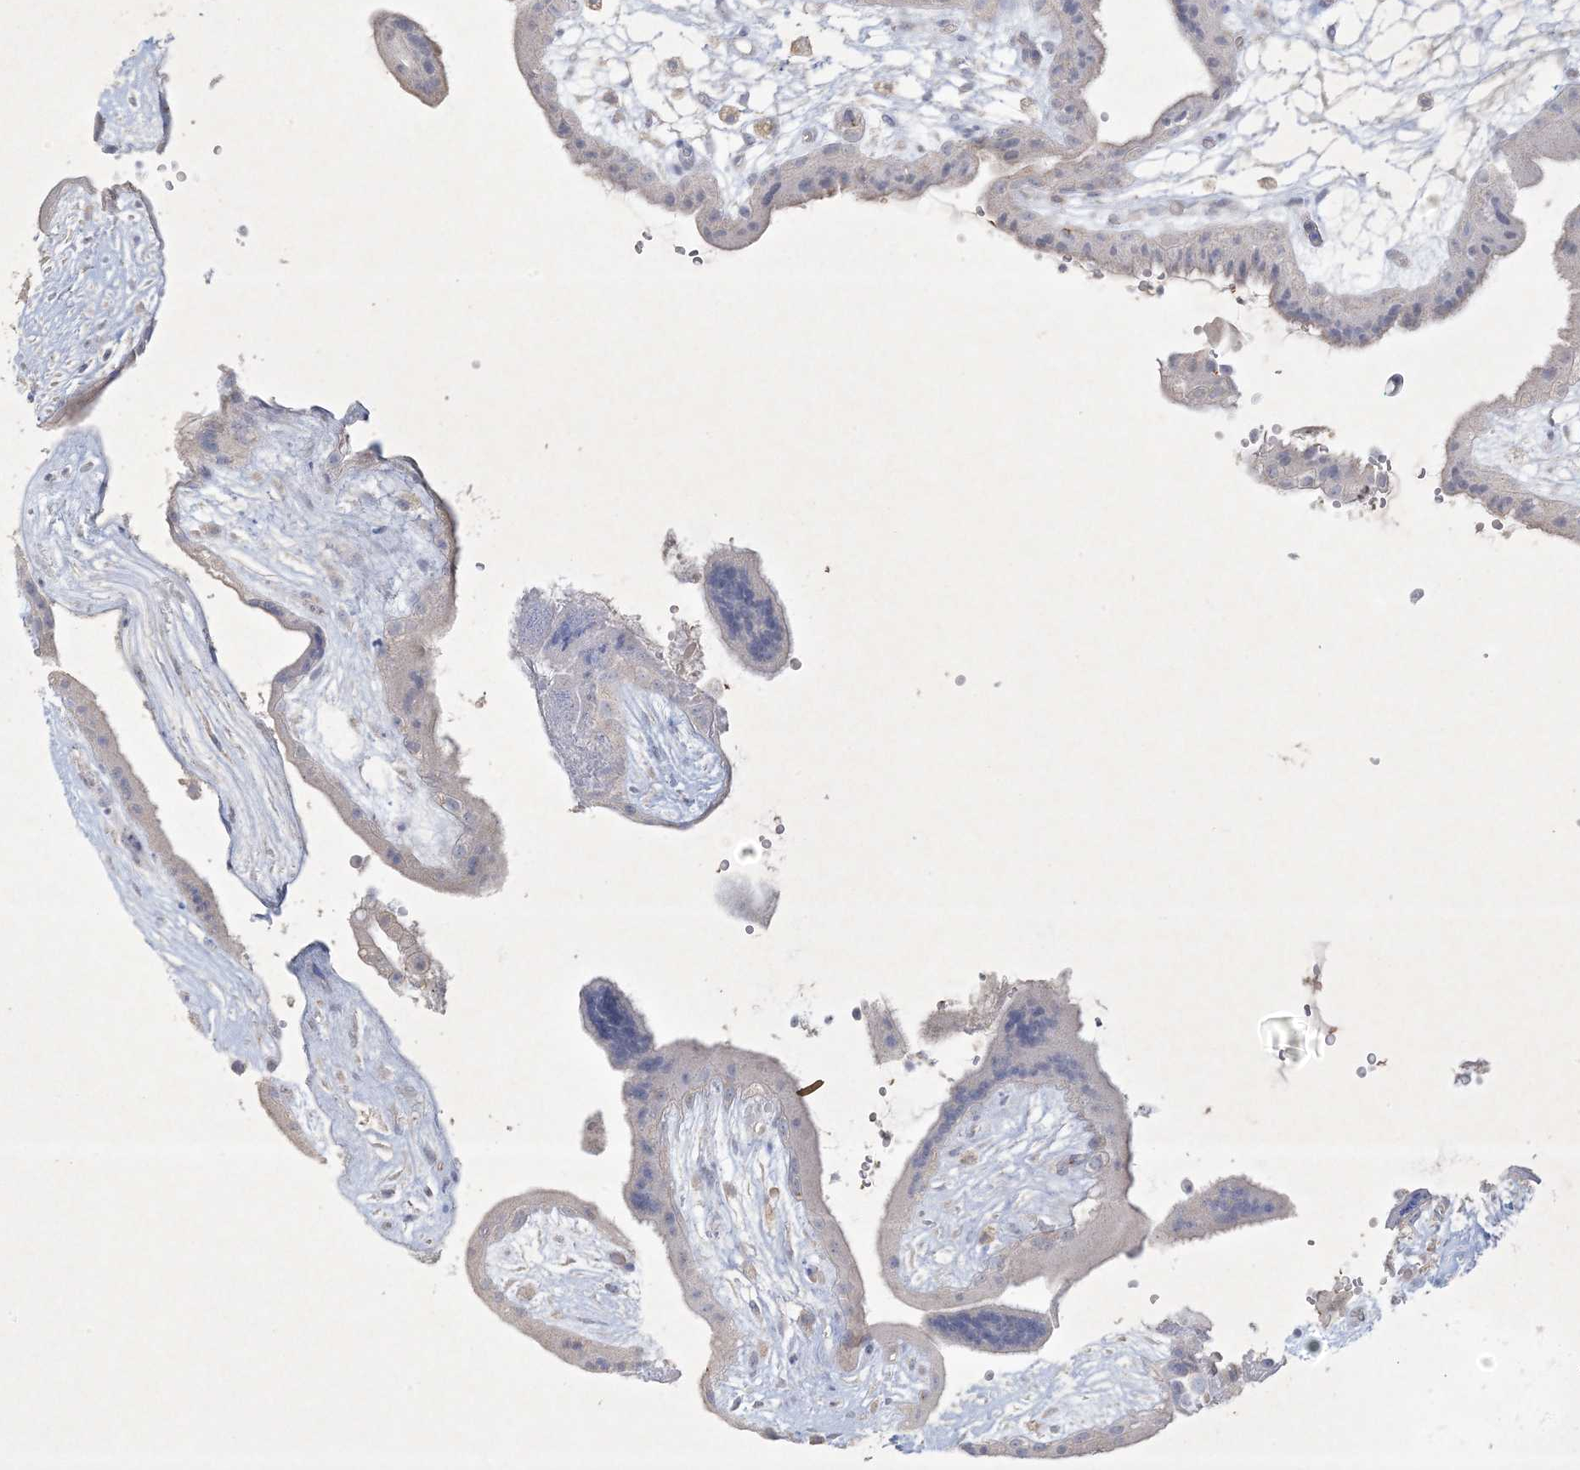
{"staining": {"intensity": "negative", "quantity": "none", "location": "none"}, "tissue": "placenta", "cell_type": "Decidual cells", "image_type": "normal", "snomed": [{"axis": "morphology", "description": "Normal tissue, NOS"}, {"axis": "topography", "description": "Placenta"}], "caption": "High magnification brightfield microscopy of normal placenta stained with DAB (3,3'-diaminobenzidine) (brown) and counterstained with hematoxylin (blue): decidual cells show no significant expression. Nuclei are stained in blue.", "gene": "CCDC24", "patient": {"sex": "female", "age": 18}}